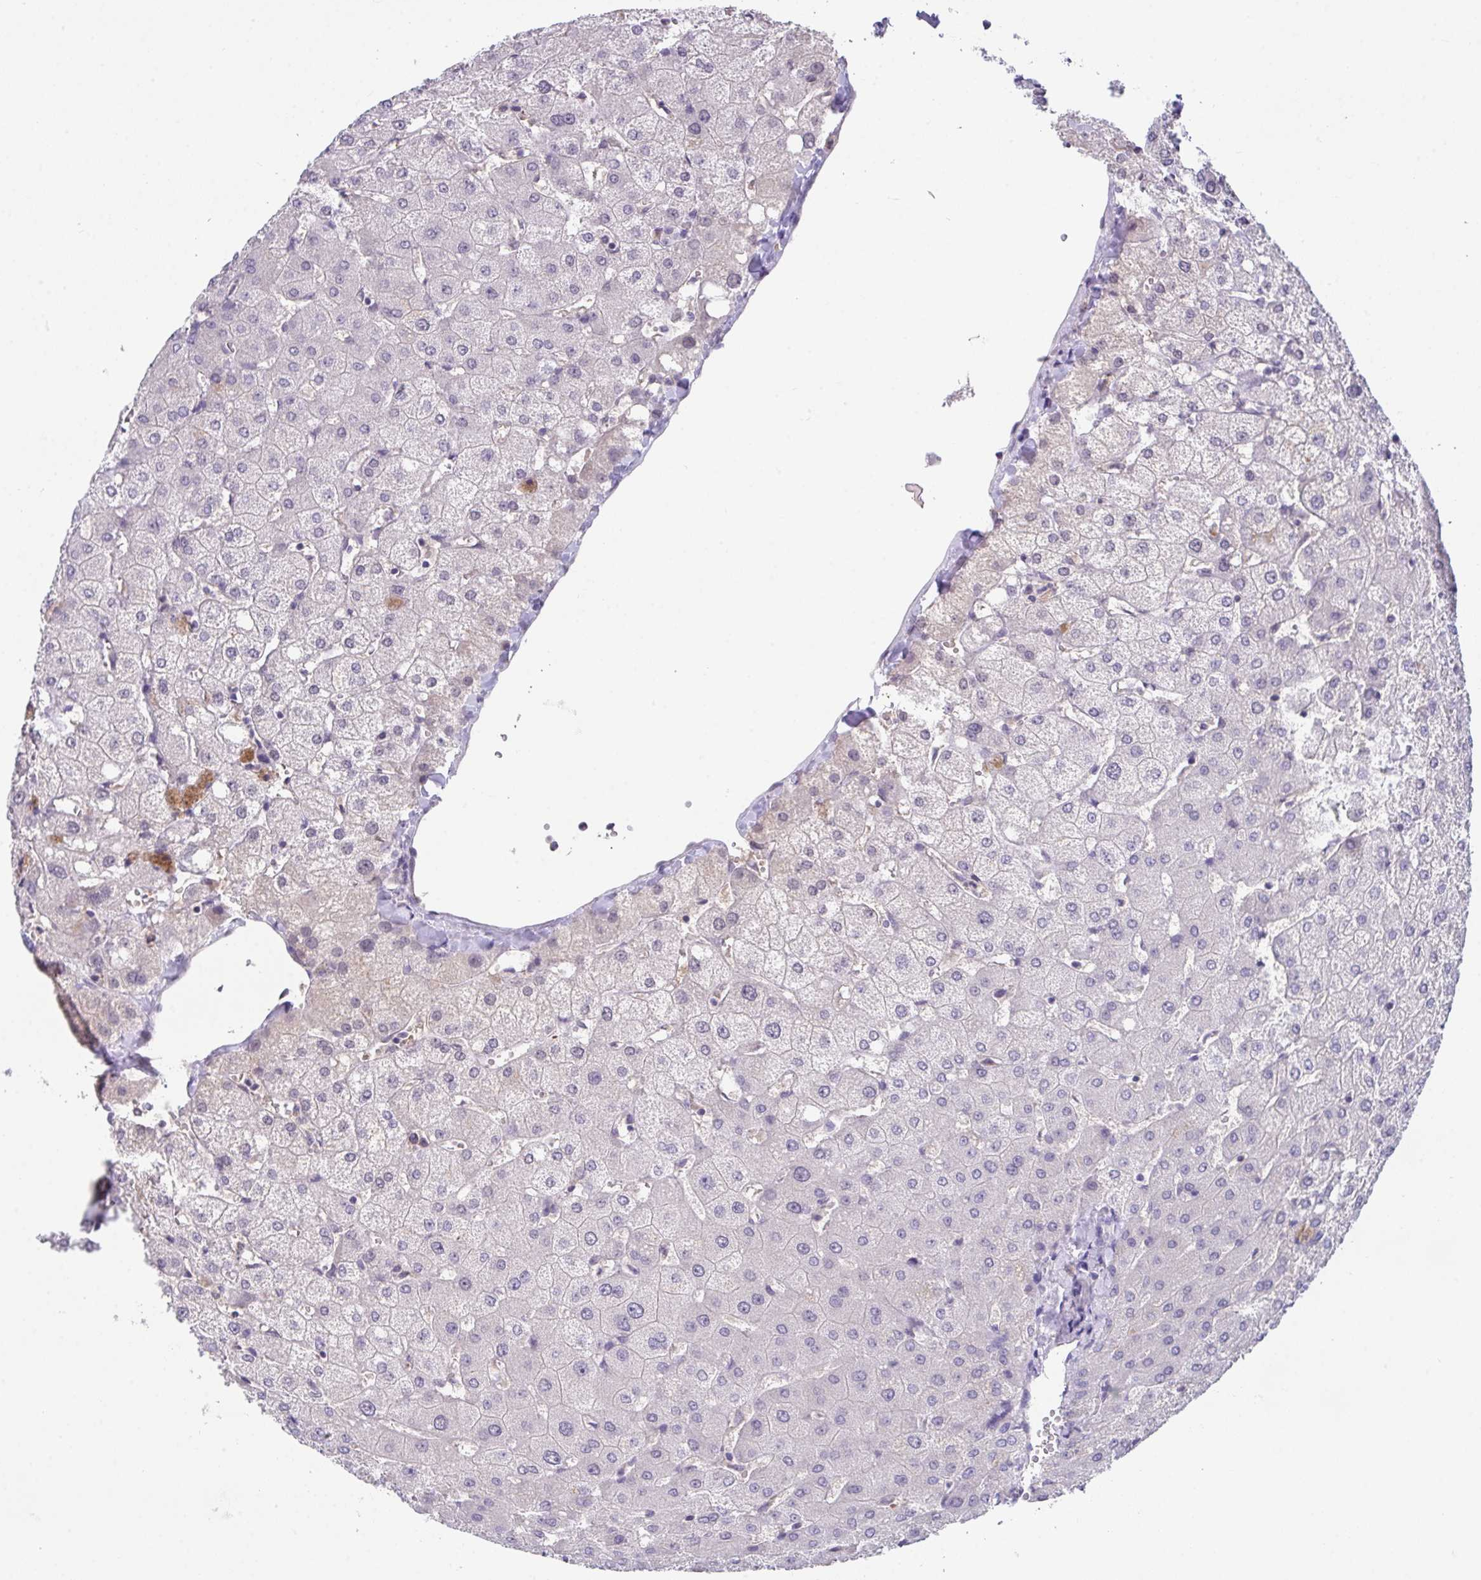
{"staining": {"intensity": "negative", "quantity": "none", "location": "none"}, "tissue": "liver", "cell_type": "Cholangiocytes", "image_type": "normal", "snomed": [{"axis": "morphology", "description": "Normal tissue, NOS"}, {"axis": "topography", "description": "Liver"}], "caption": "Immunohistochemistry (IHC) of benign liver displays no staining in cholangiocytes. (Immunohistochemistry (IHC), brightfield microscopy, high magnification).", "gene": "GLTPD2", "patient": {"sex": "female", "age": 54}}